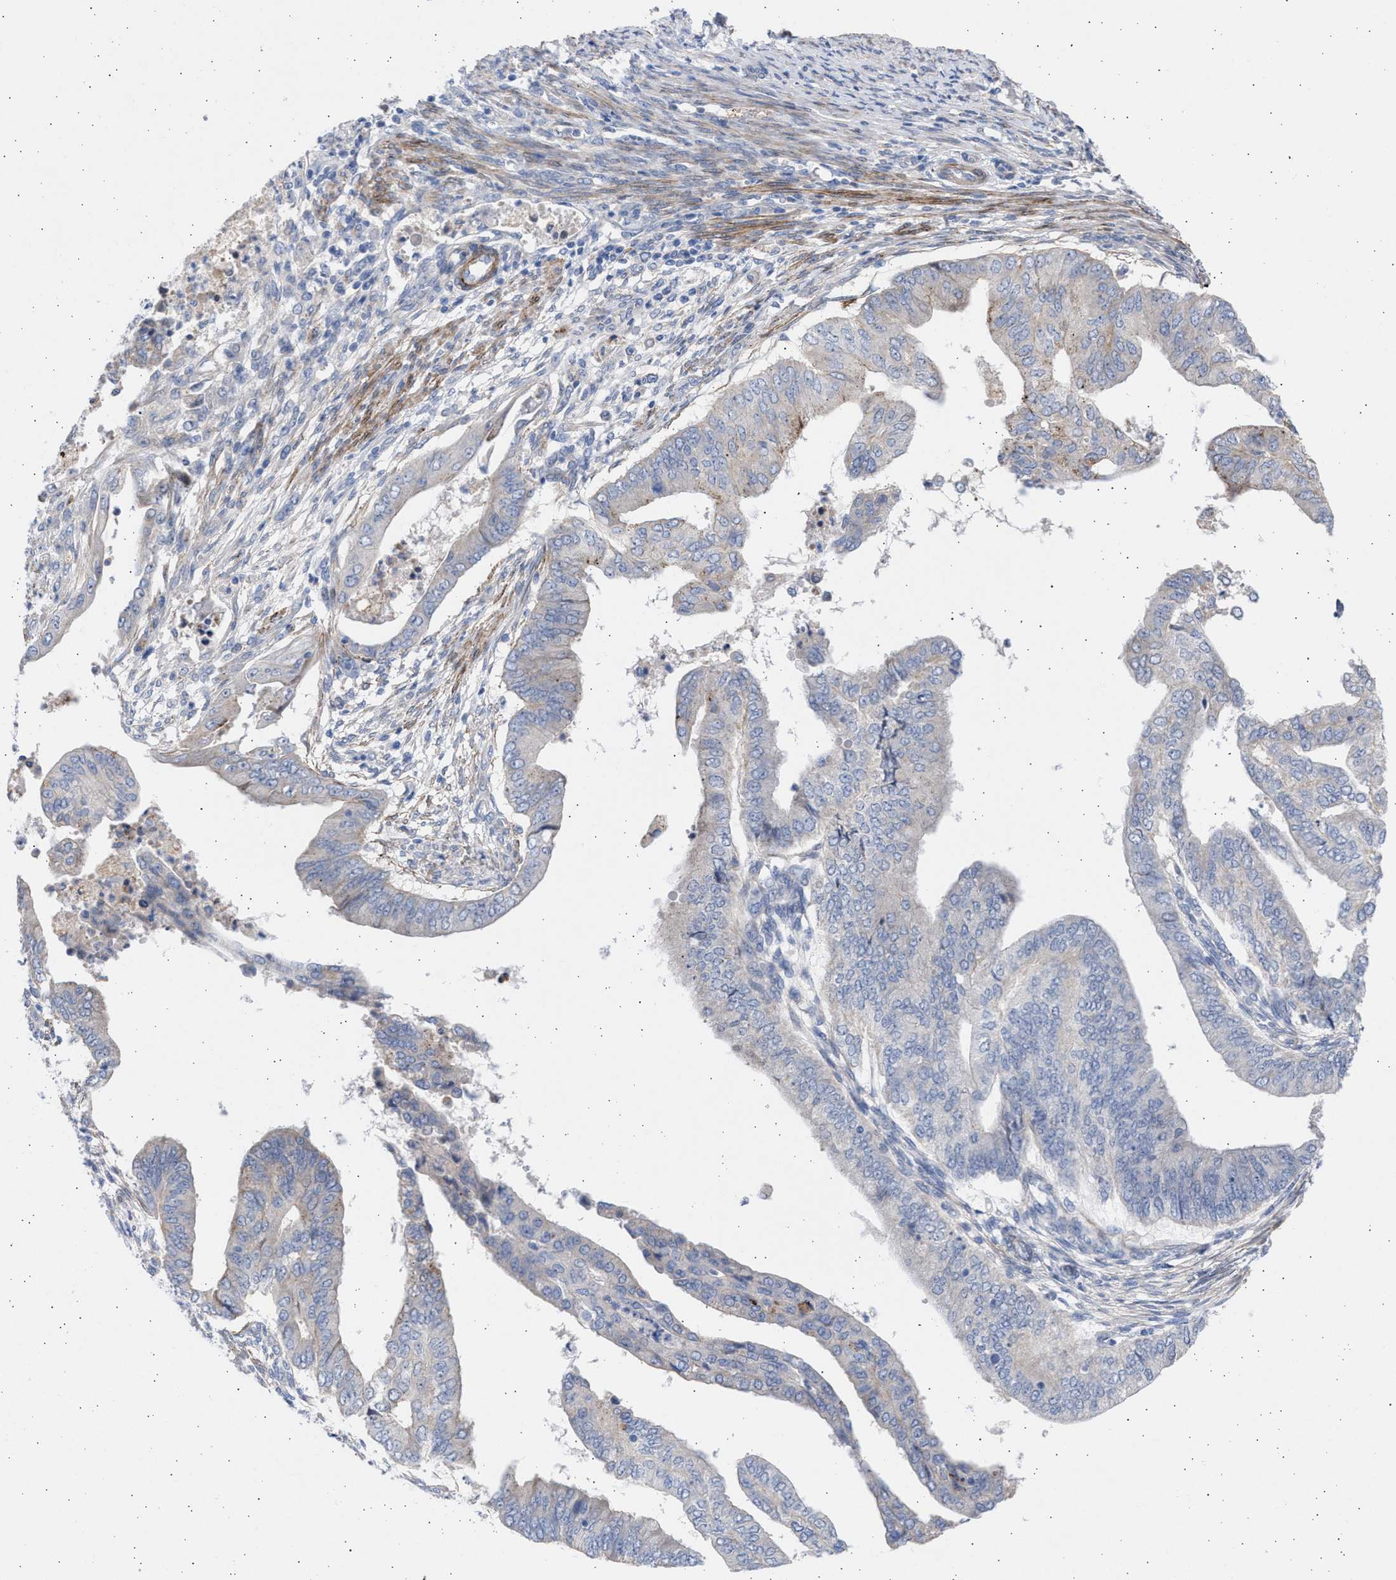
{"staining": {"intensity": "negative", "quantity": "none", "location": "none"}, "tissue": "endometrial cancer", "cell_type": "Tumor cells", "image_type": "cancer", "snomed": [{"axis": "morphology", "description": "Polyp, NOS"}, {"axis": "morphology", "description": "Adenocarcinoma, NOS"}, {"axis": "morphology", "description": "Adenoma, NOS"}, {"axis": "topography", "description": "Endometrium"}], "caption": "An IHC histopathology image of endometrial cancer (adenocarcinoma) is shown. There is no staining in tumor cells of endometrial cancer (adenocarcinoma).", "gene": "NBR1", "patient": {"sex": "female", "age": 79}}